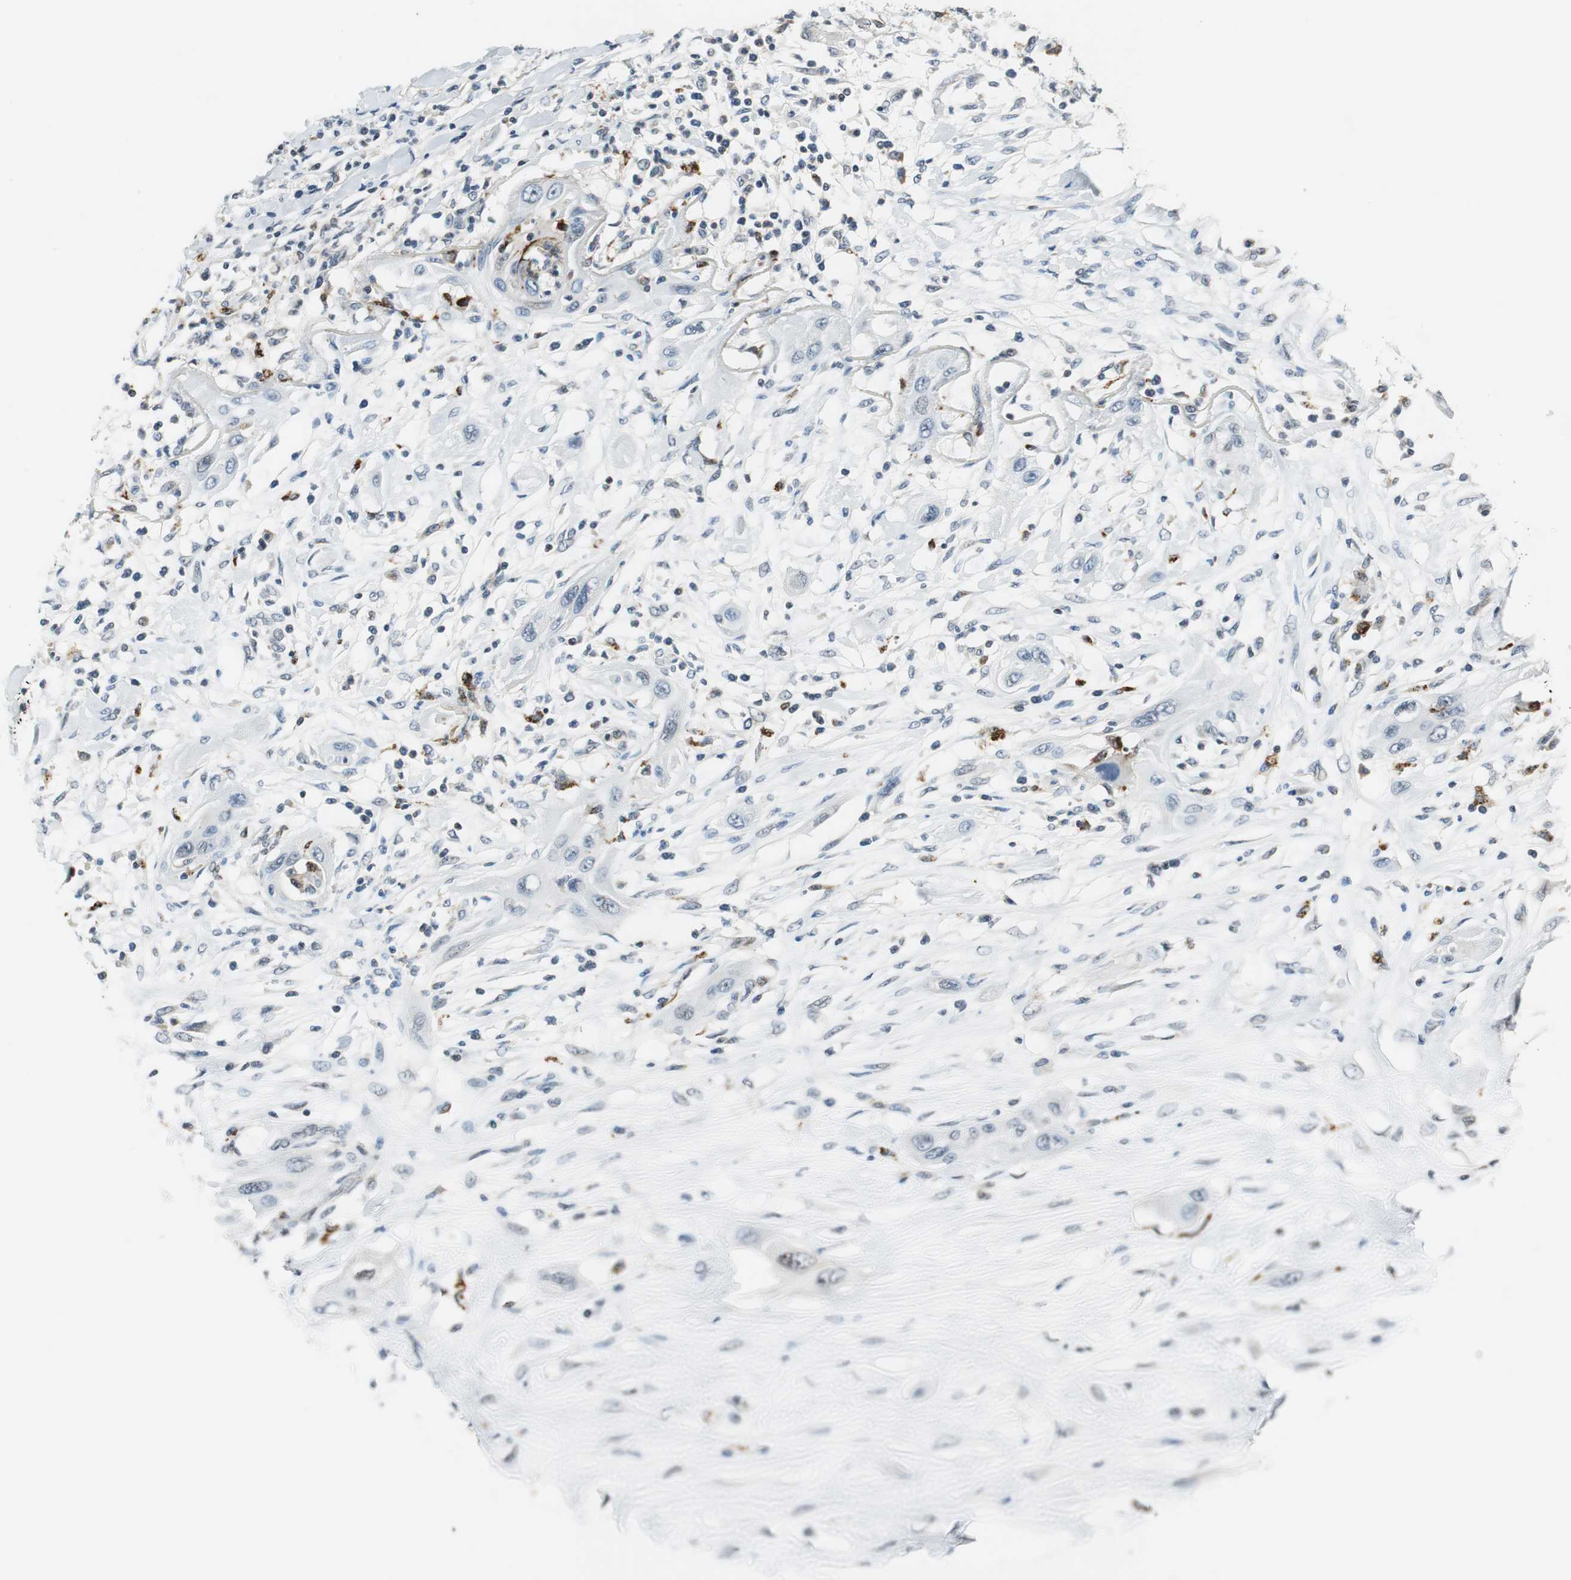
{"staining": {"intensity": "negative", "quantity": "none", "location": "none"}, "tissue": "lung cancer", "cell_type": "Tumor cells", "image_type": "cancer", "snomed": [{"axis": "morphology", "description": "Squamous cell carcinoma, NOS"}, {"axis": "topography", "description": "Lung"}], "caption": "Human lung squamous cell carcinoma stained for a protein using IHC demonstrates no expression in tumor cells.", "gene": "NCK1", "patient": {"sex": "female", "age": 47}}